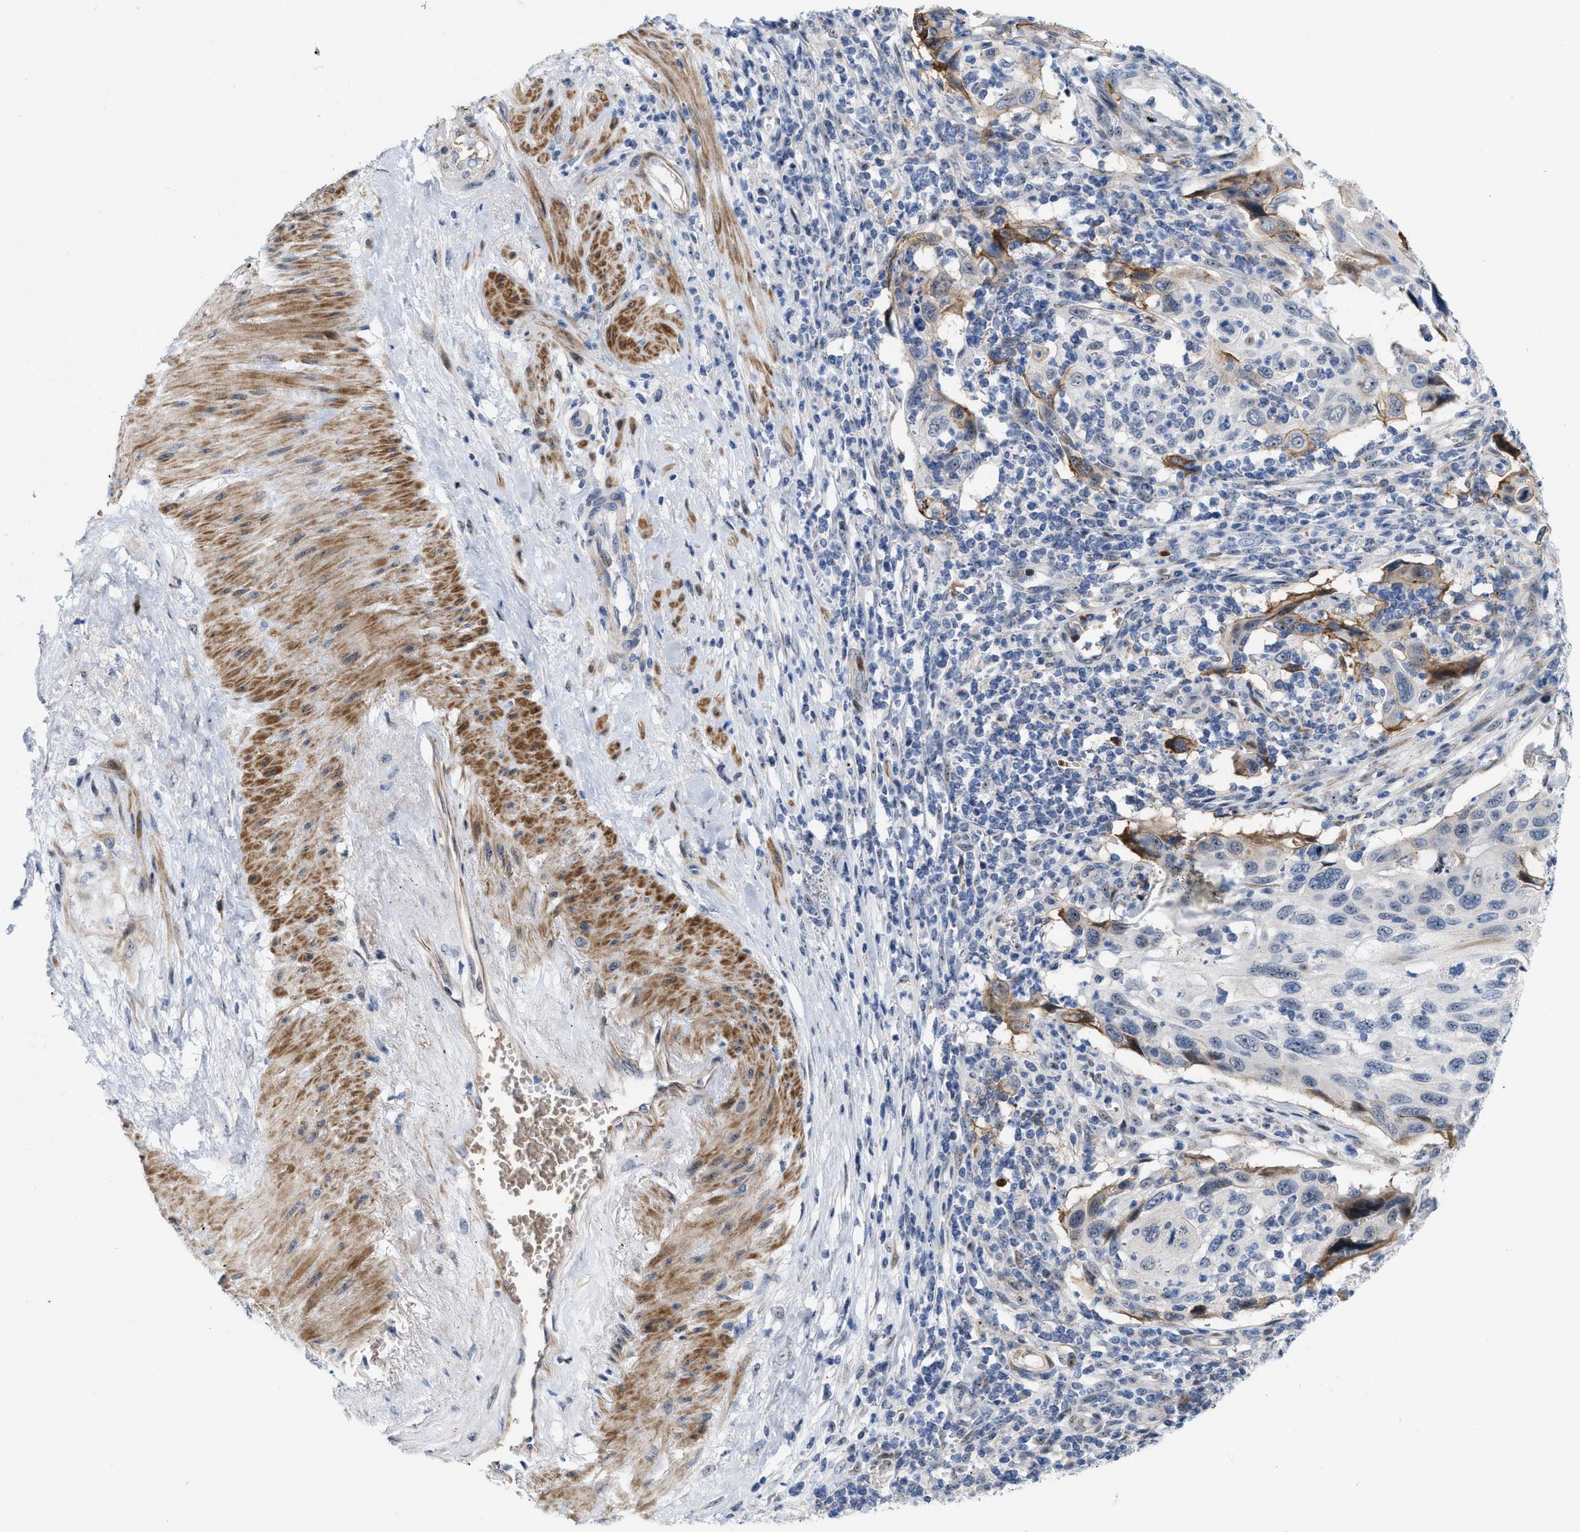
{"staining": {"intensity": "moderate", "quantity": "<25%", "location": "cytoplasmic/membranous"}, "tissue": "cervical cancer", "cell_type": "Tumor cells", "image_type": "cancer", "snomed": [{"axis": "morphology", "description": "Squamous cell carcinoma, NOS"}, {"axis": "topography", "description": "Cervix"}], "caption": "Protein analysis of squamous cell carcinoma (cervical) tissue exhibits moderate cytoplasmic/membranous staining in approximately <25% of tumor cells.", "gene": "POLR1F", "patient": {"sex": "female", "age": 70}}